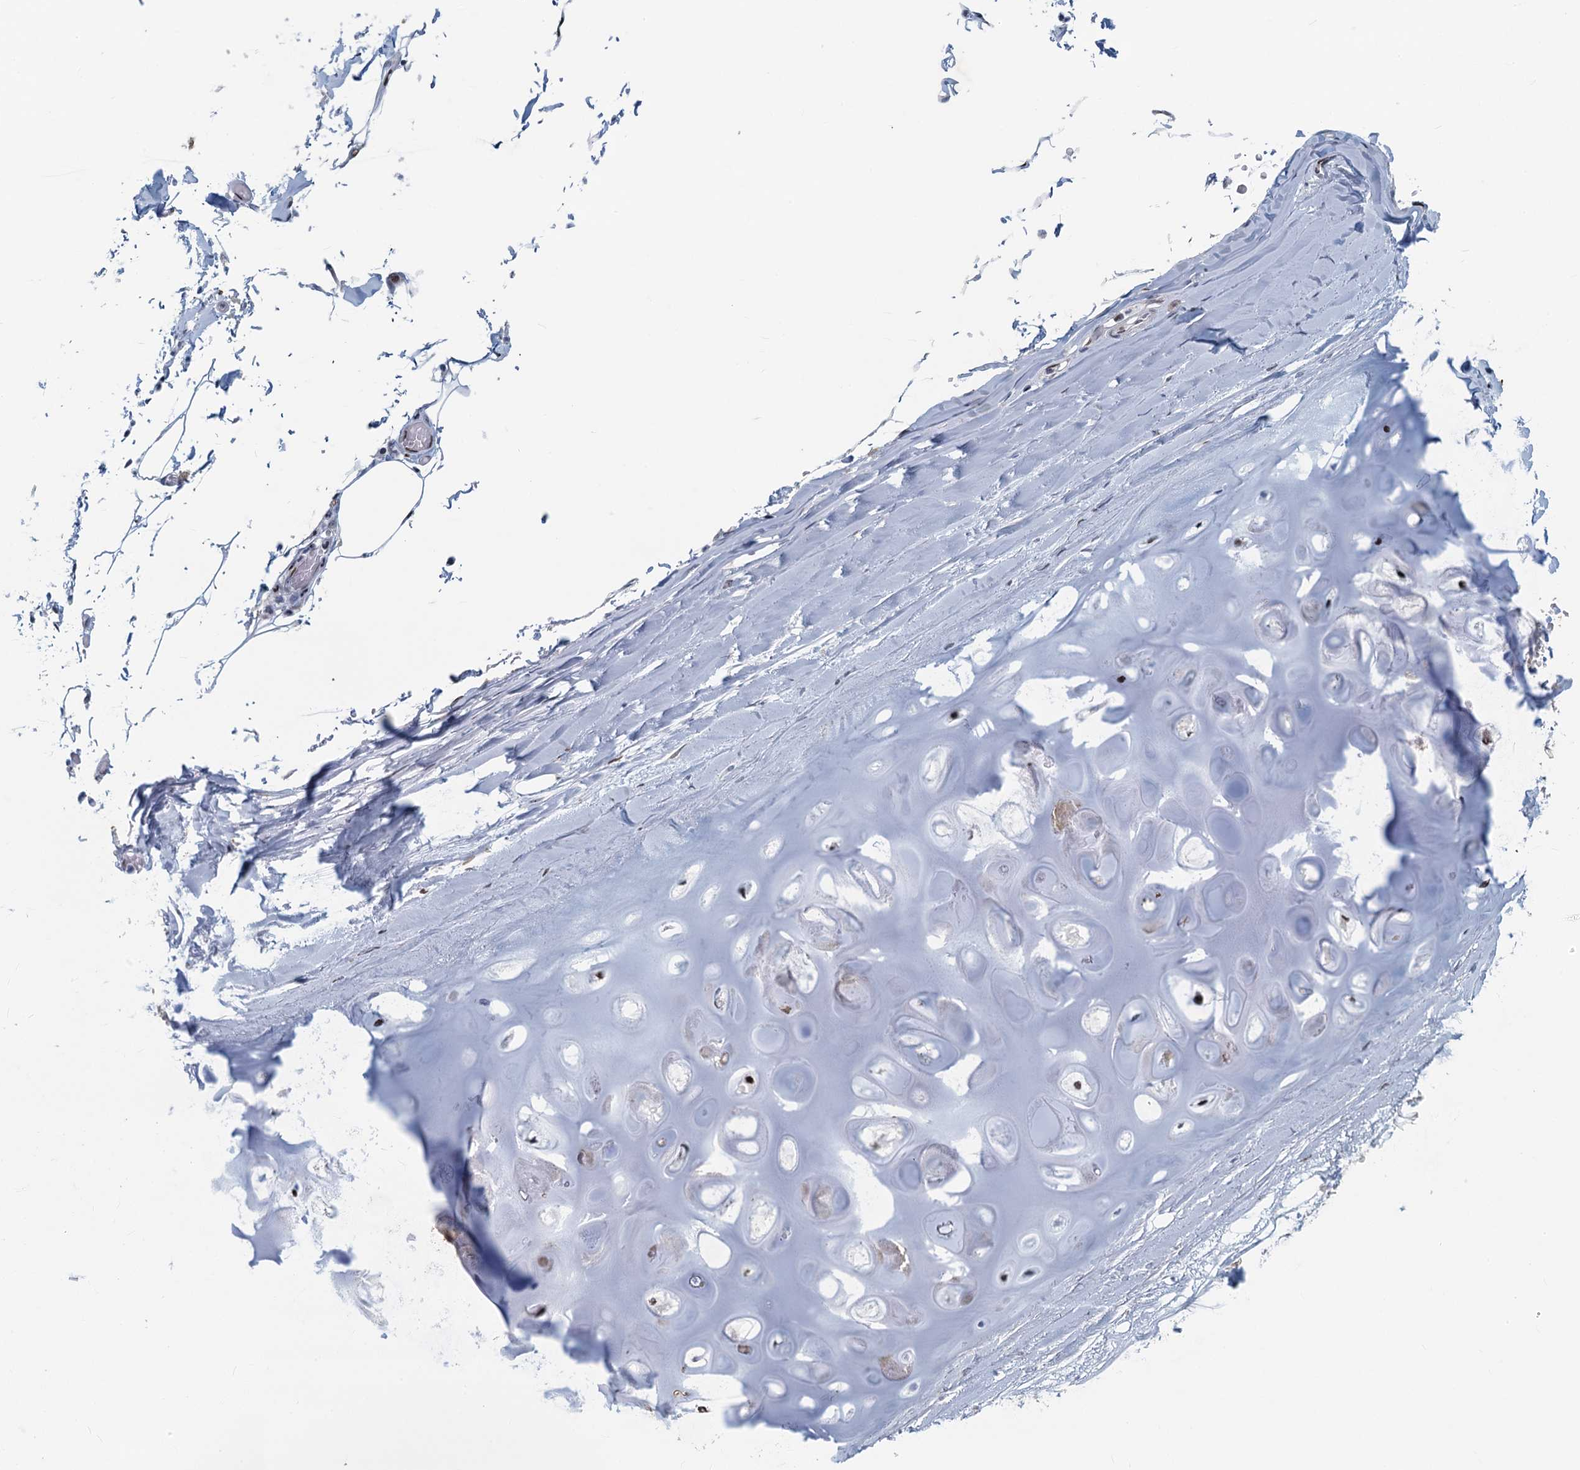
{"staining": {"intensity": "negative", "quantity": "none", "location": "none"}, "tissue": "adipose tissue", "cell_type": "Adipocytes", "image_type": "normal", "snomed": [{"axis": "morphology", "description": "Normal tissue, NOS"}, {"axis": "topography", "description": "Bronchus"}], "caption": "IHC micrograph of normal adipose tissue: human adipose tissue stained with DAB (3,3'-diaminobenzidine) reveals no significant protein expression in adipocytes. (DAB (3,3'-diaminobenzidine) IHC, high magnification).", "gene": "ANKRD13D", "patient": {"sex": "male", "age": 66}}